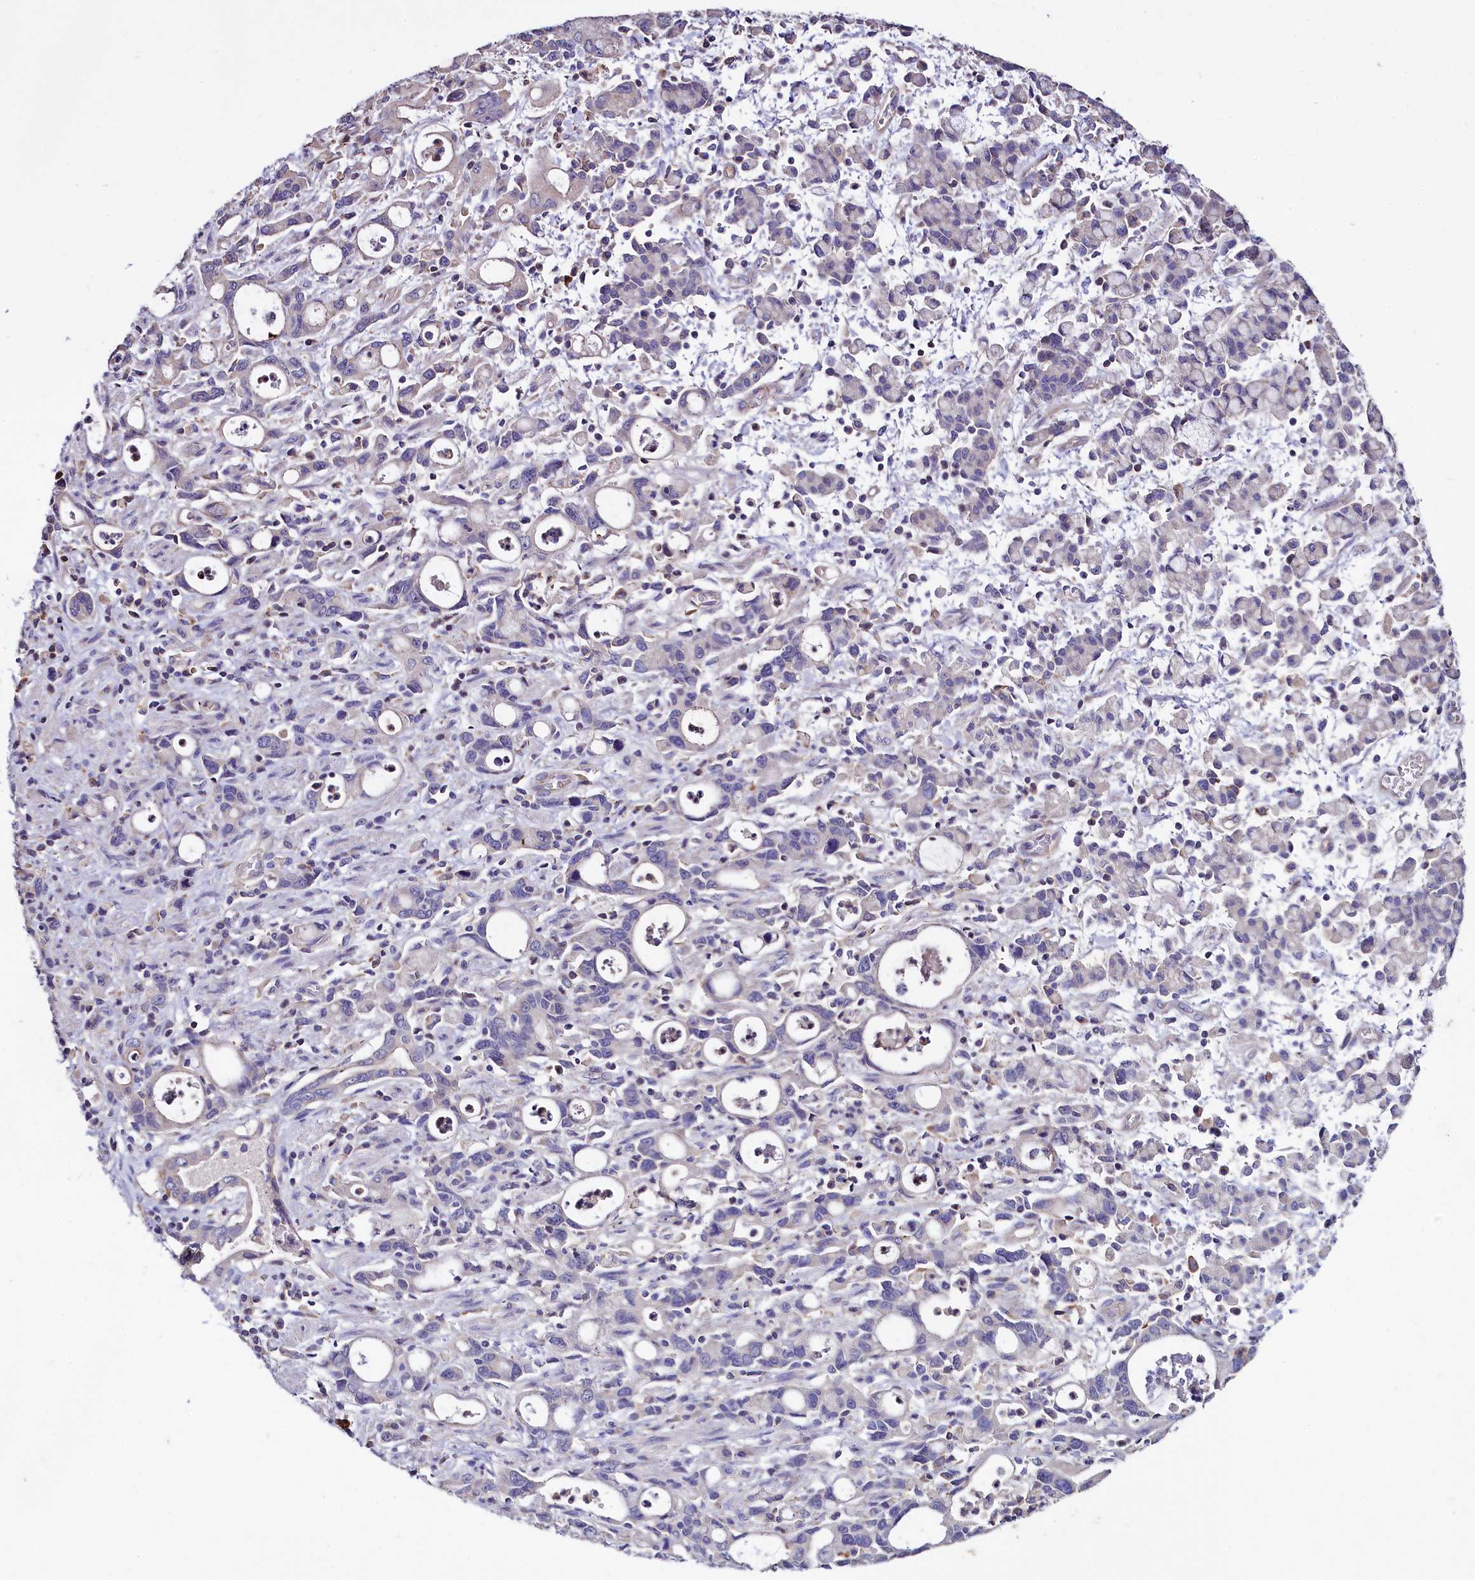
{"staining": {"intensity": "negative", "quantity": "none", "location": "none"}, "tissue": "stomach cancer", "cell_type": "Tumor cells", "image_type": "cancer", "snomed": [{"axis": "morphology", "description": "Adenocarcinoma, NOS"}, {"axis": "topography", "description": "Stomach, lower"}], "caption": "There is no significant expression in tumor cells of adenocarcinoma (stomach).", "gene": "RPUSD3", "patient": {"sex": "female", "age": 43}}